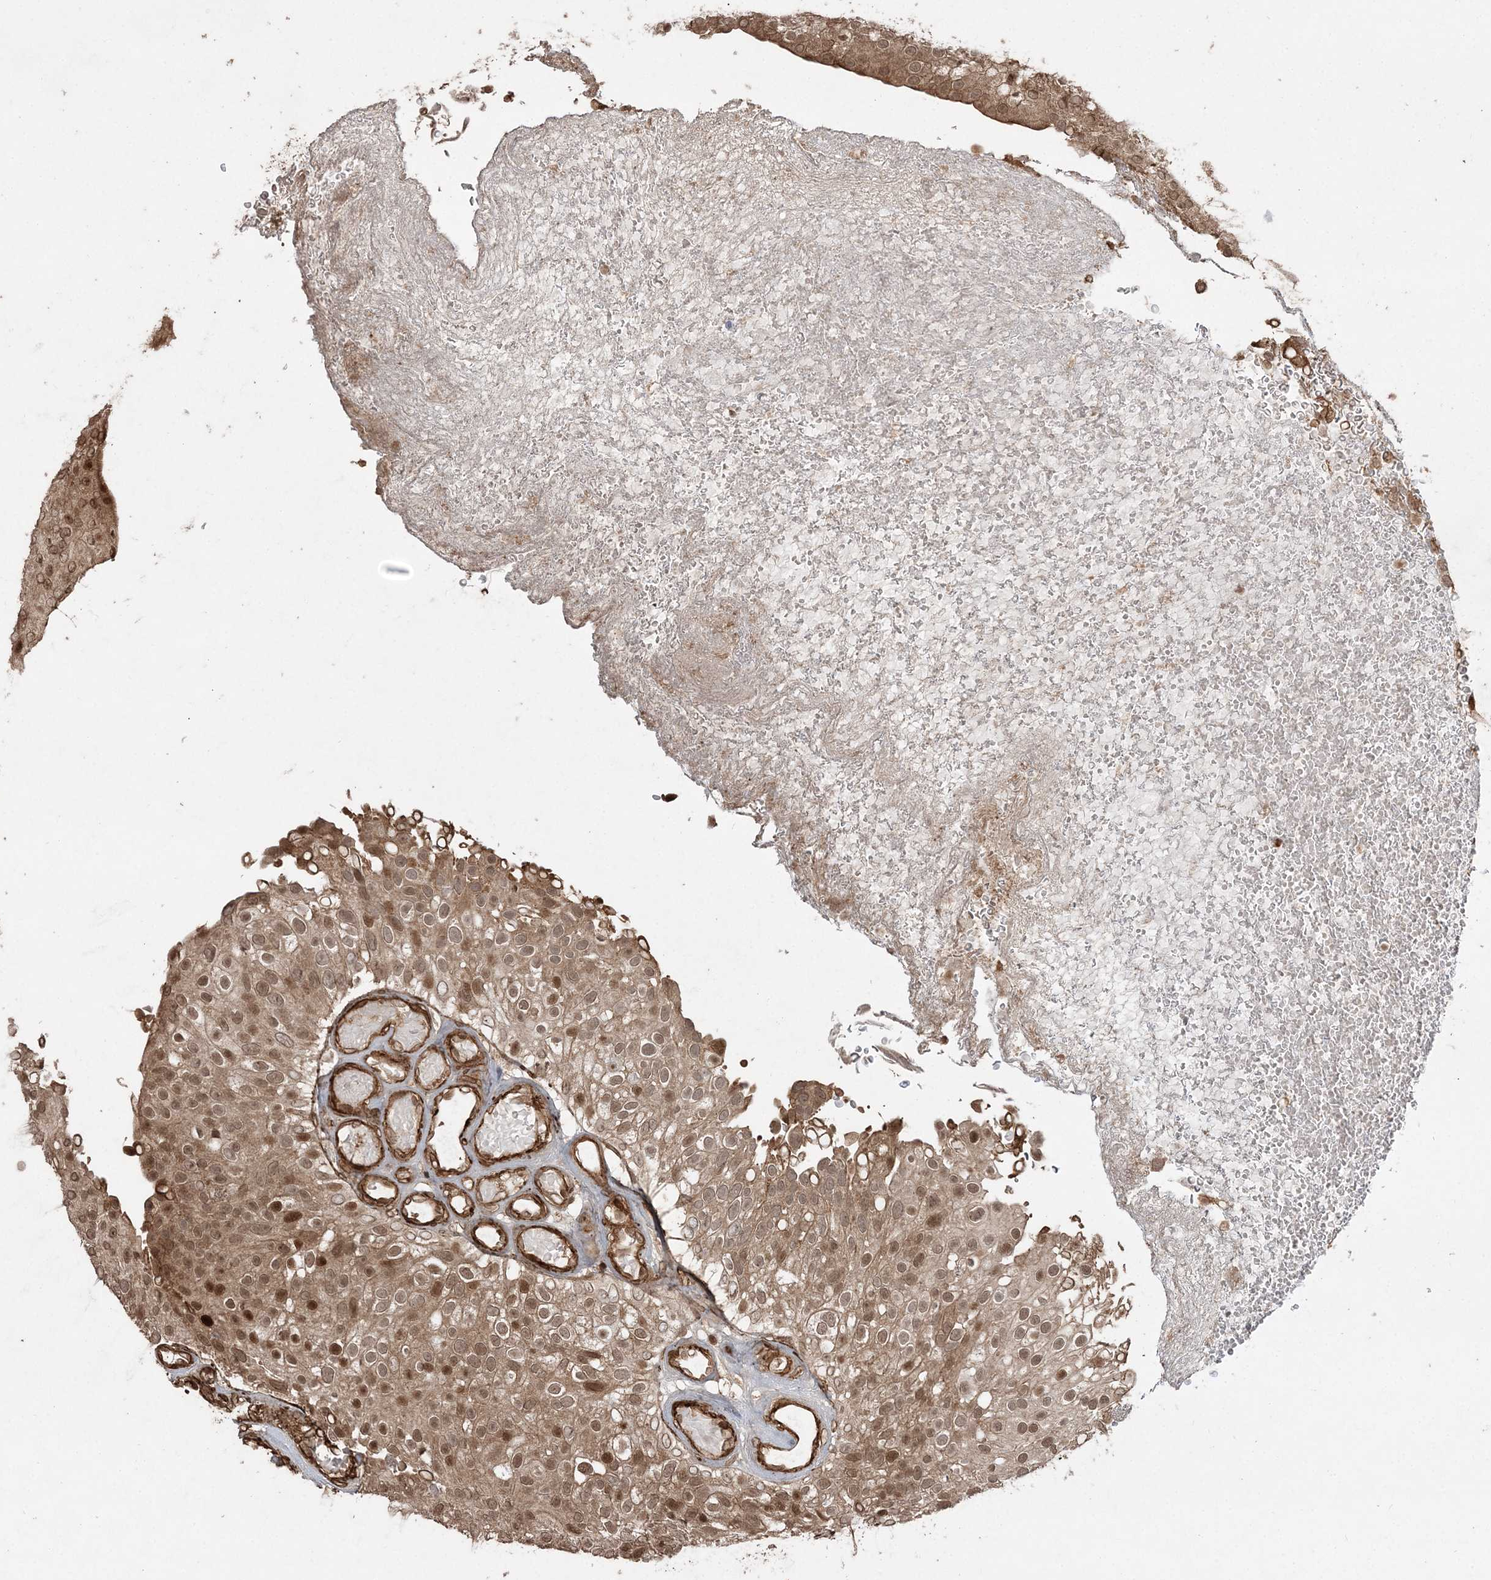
{"staining": {"intensity": "moderate", "quantity": ">75%", "location": "cytoplasmic/membranous,nuclear"}, "tissue": "urothelial cancer", "cell_type": "Tumor cells", "image_type": "cancer", "snomed": [{"axis": "morphology", "description": "Urothelial carcinoma, Low grade"}, {"axis": "topography", "description": "Urinary bladder"}], "caption": "Immunohistochemistry (IHC) of human urothelial carcinoma (low-grade) exhibits medium levels of moderate cytoplasmic/membranous and nuclear positivity in about >75% of tumor cells.", "gene": "ETAA1", "patient": {"sex": "male", "age": 78}}